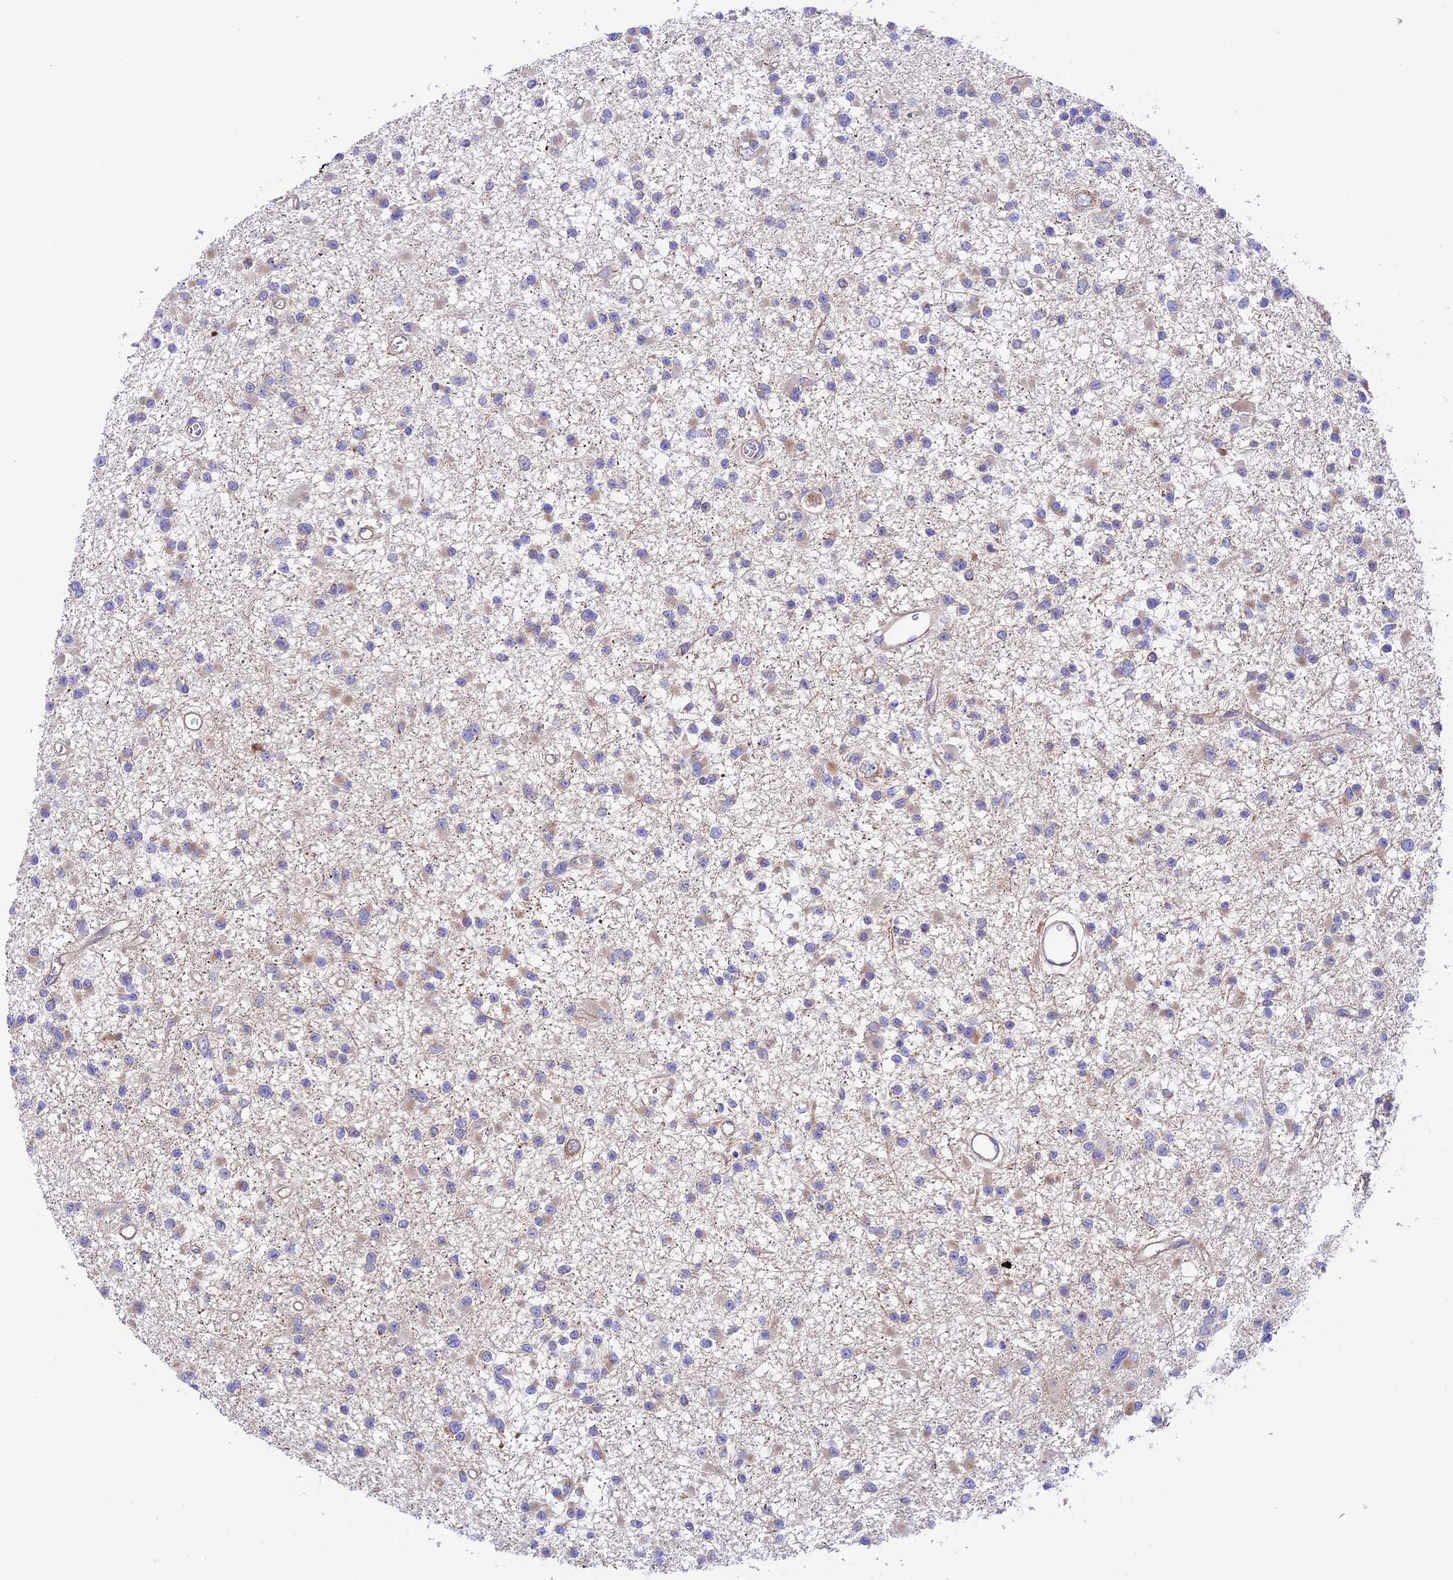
{"staining": {"intensity": "weak", "quantity": "<25%", "location": "cytoplasmic/membranous"}, "tissue": "glioma", "cell_type": "Tumor cells", "image_type": "cancer", "snomed": [{"axis": "morphology", "description": "Glioma, malignant, Low grade"}, {"axis": "topography", "description": "Brain"}], "caption": "Human glioma stained for a protein using immunohistochemistry demonstrates no positivity in tumor cells.", "gene": "VPS13C", "patient": {"sex": "female", "age": 22}}